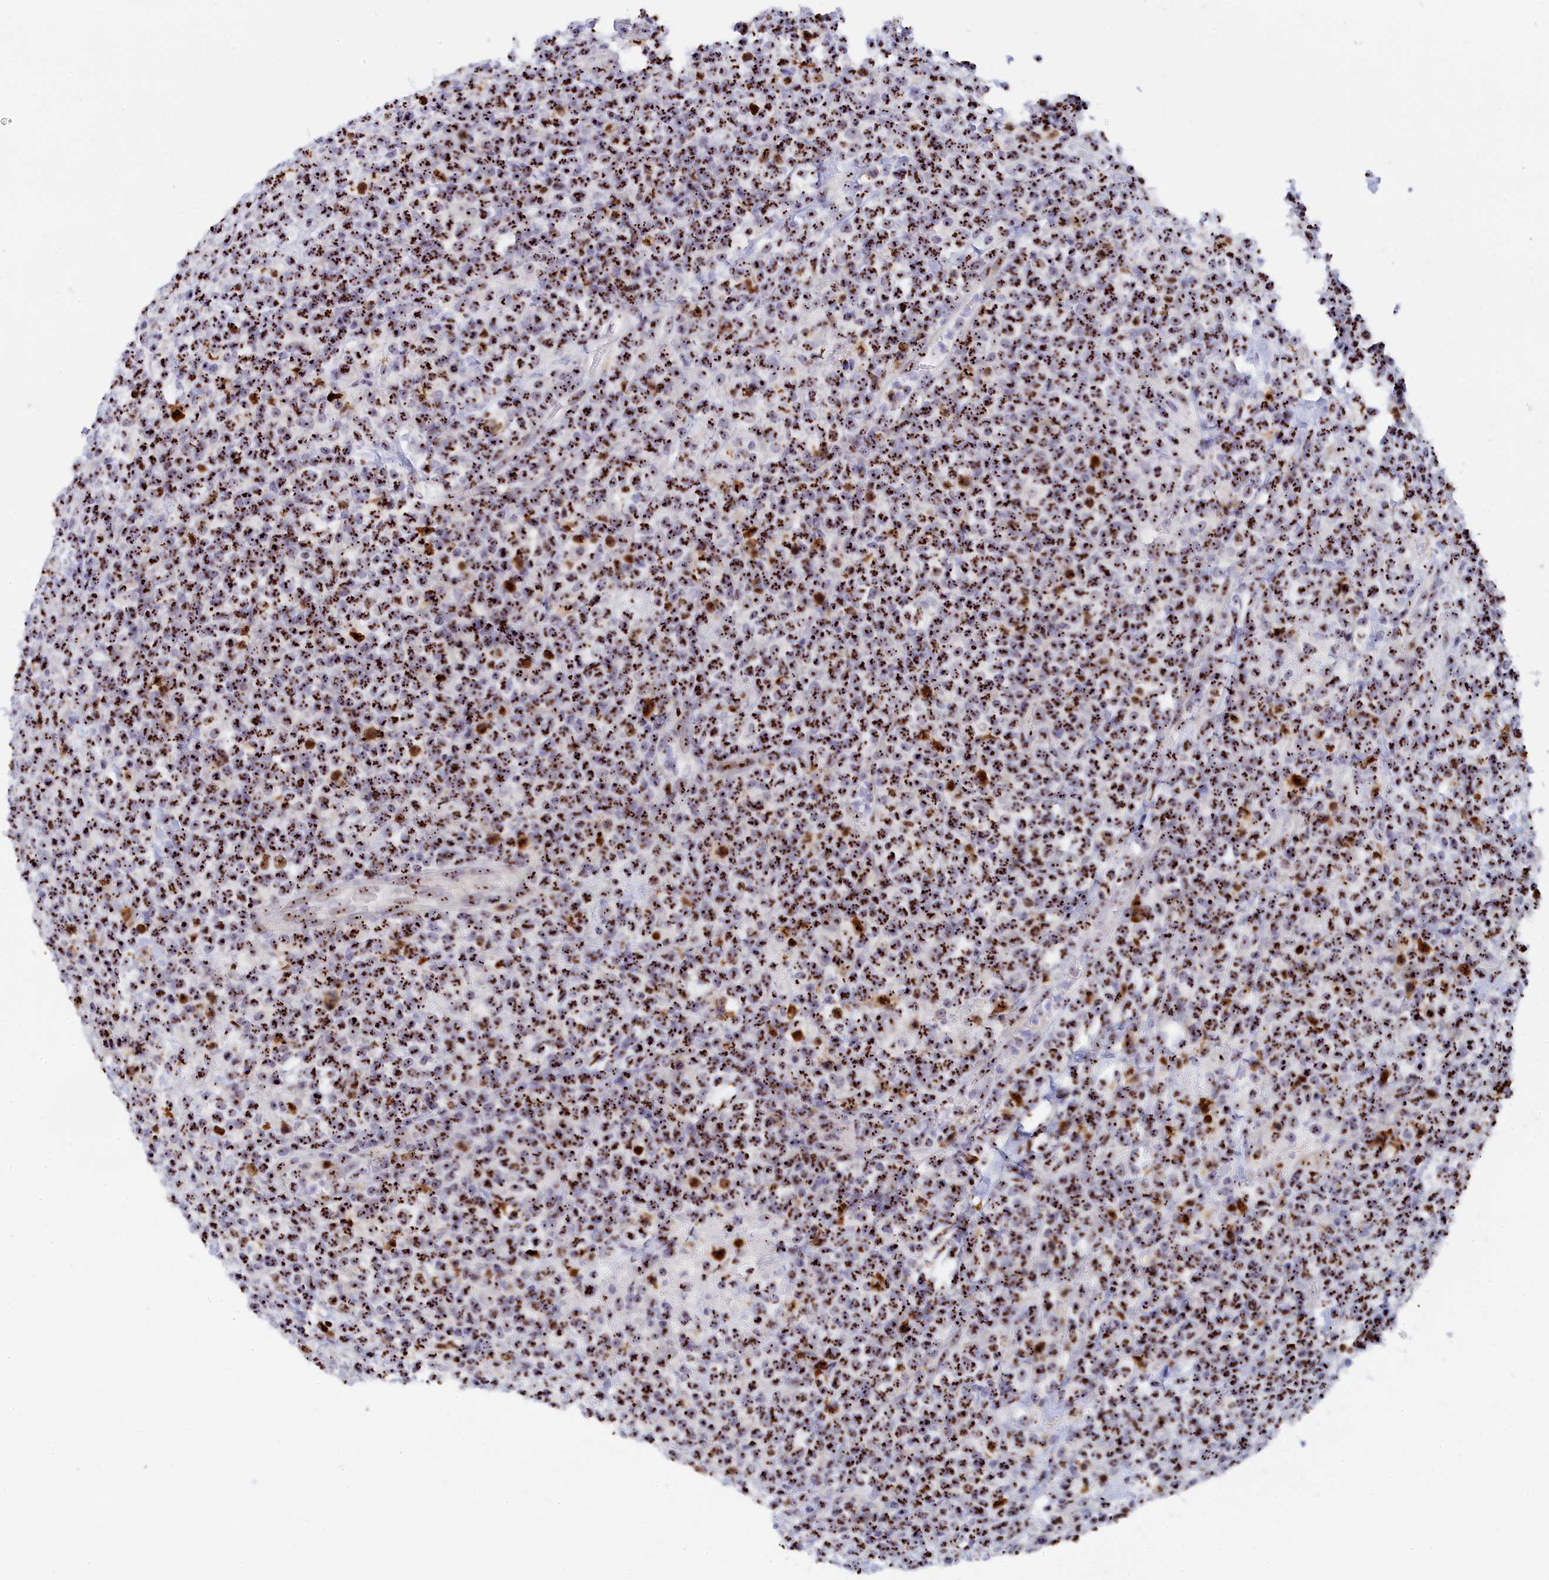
{"staining": {"intensity": "strong", "quantity": ">75%", "location": "nuclear"}, "tissue": "lymphoma", "cell_type": "Tumor cells", "image_type": "cancer", "snomed": [{"axis": "morphology", "description": "Malignant lymphoma, non-Hodgkin's type, High grade"}, {"axis": "topography", "description": "Colon"}], "caption": "Immunohistochemical staining of lymphoma exhibits high levels of strong nuclear protein staining in approximately >75% of tumor cells. Using DAB (brown) and hematoxylin (blue) stains, captured at high magnification using brightfield microscopy.", "gene": "RSL1D1", "patient": {"sex": "female", "age": 53}}